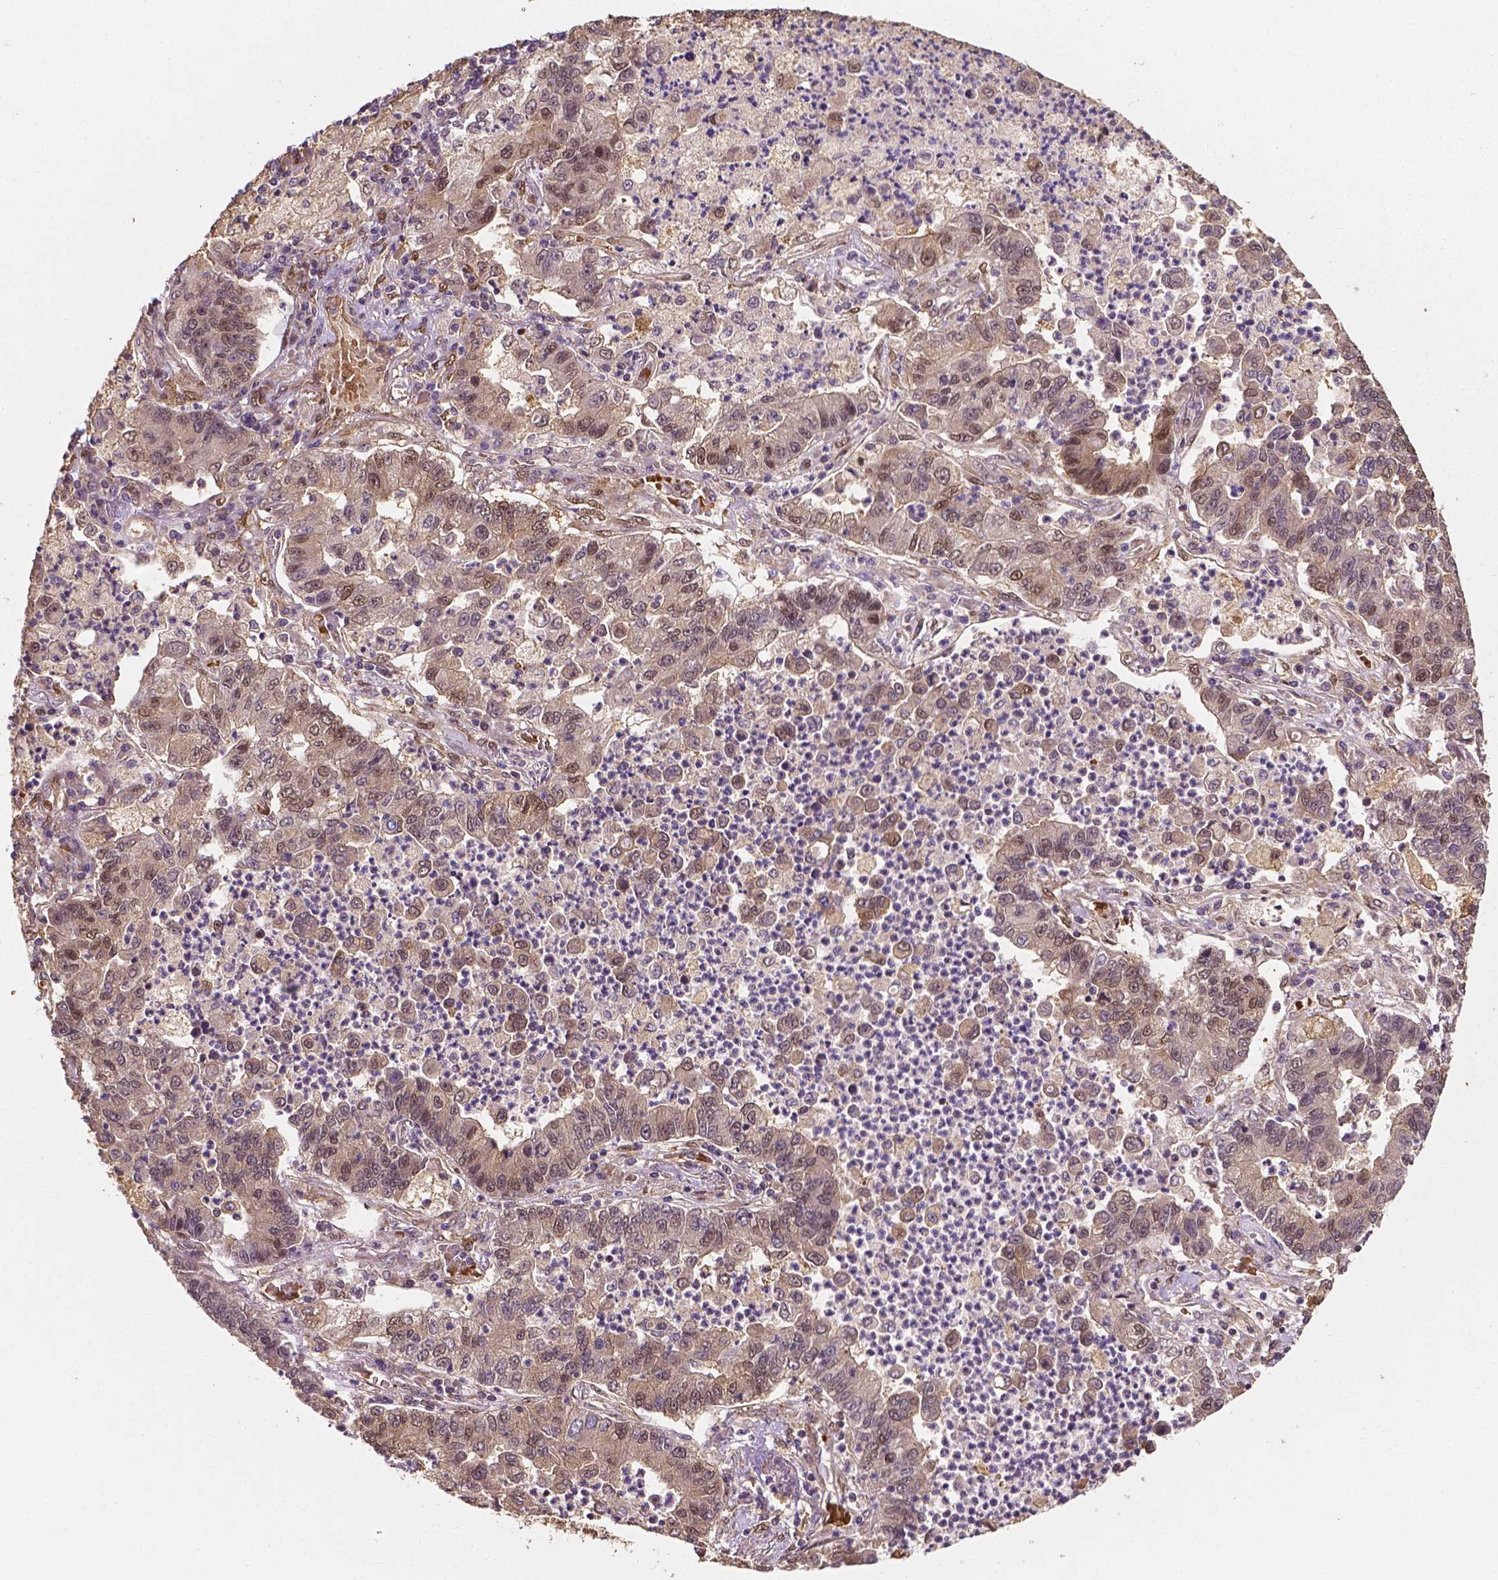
{"staining": {"intensity": "negative", "quantity": "none", "location": "none"}, "tissue": "lung cancer", "cell_type": "Tumor cells", "image_type": "cancer", "snomed": [{"axis": "morphology", "description": "Adenocarcinoma, NOS"}, {"axis": "topography", "description": "Lung"}], "caption": "This photomicrograph is of adenocarcinoma (lung) stained with IHC to label a protein in brown with the nuclei are counter-stained blue. There is no expression in tumor cells. (IHC, brightfield microscopy, high magnification).", "gene": "YAP1", "patient": {"sex": "female", "age": 57}}